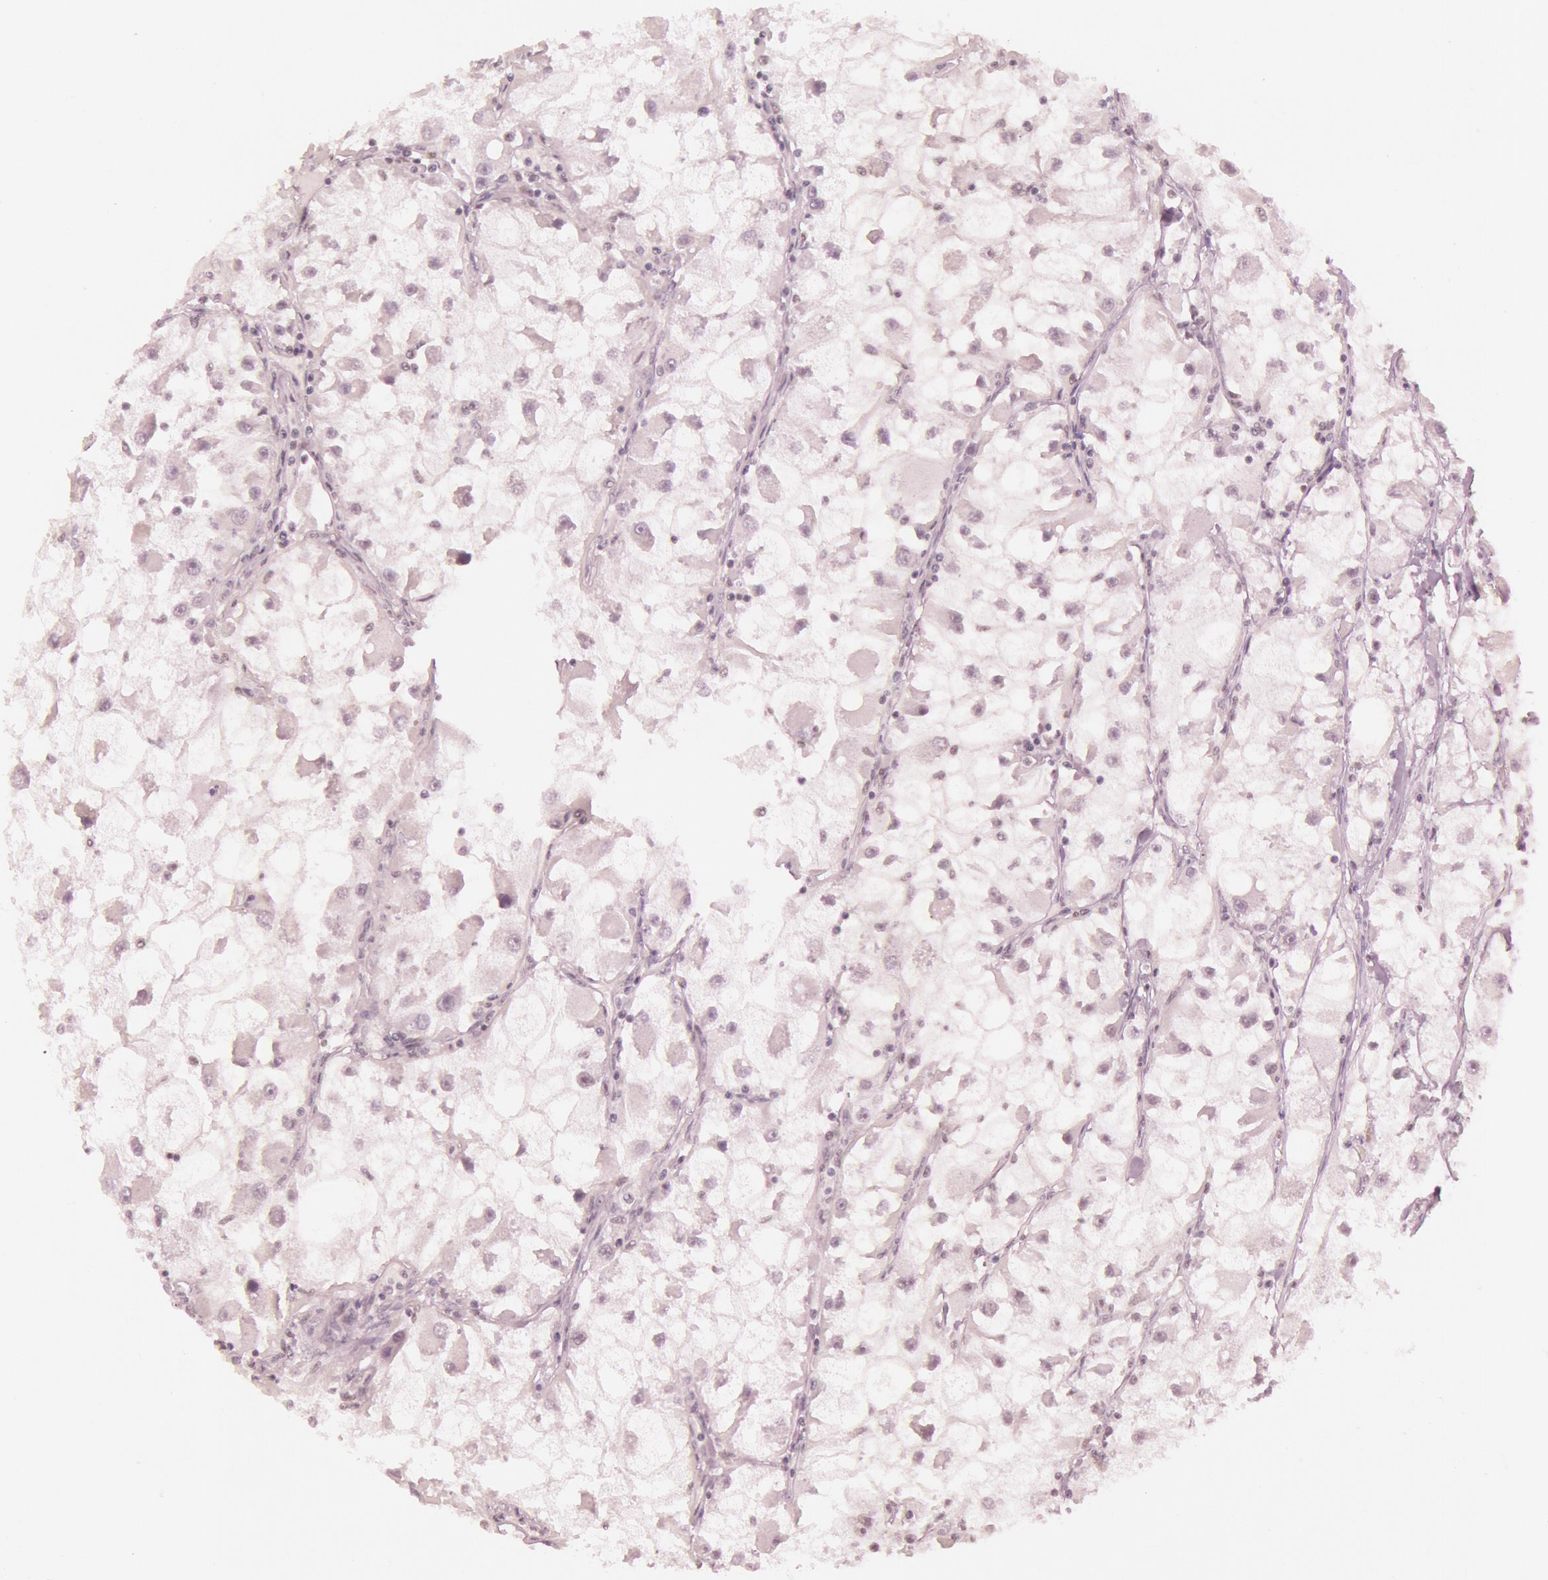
{"staining": {"intensity": "negative", "quantity": "none", "location": "none"}, "tissue": "renal cancer", "cell_type": "Tumor cells", "image_type": "cancer", "snomed": [{"axis": "morphology", "description": "Adenocarcinoma, NOS"}, {"axis": "topography", "description": "Kidney"}], "caption": "The IHC image has no significant staining in tumor cells of adenocarcinoma (renal) tissue. (DAB immunohistochemistry (IHC) visualized using brightfield microscopy, high magnification).", "gene": "TASL", "patient": {"sex": "female", "age": 73}}